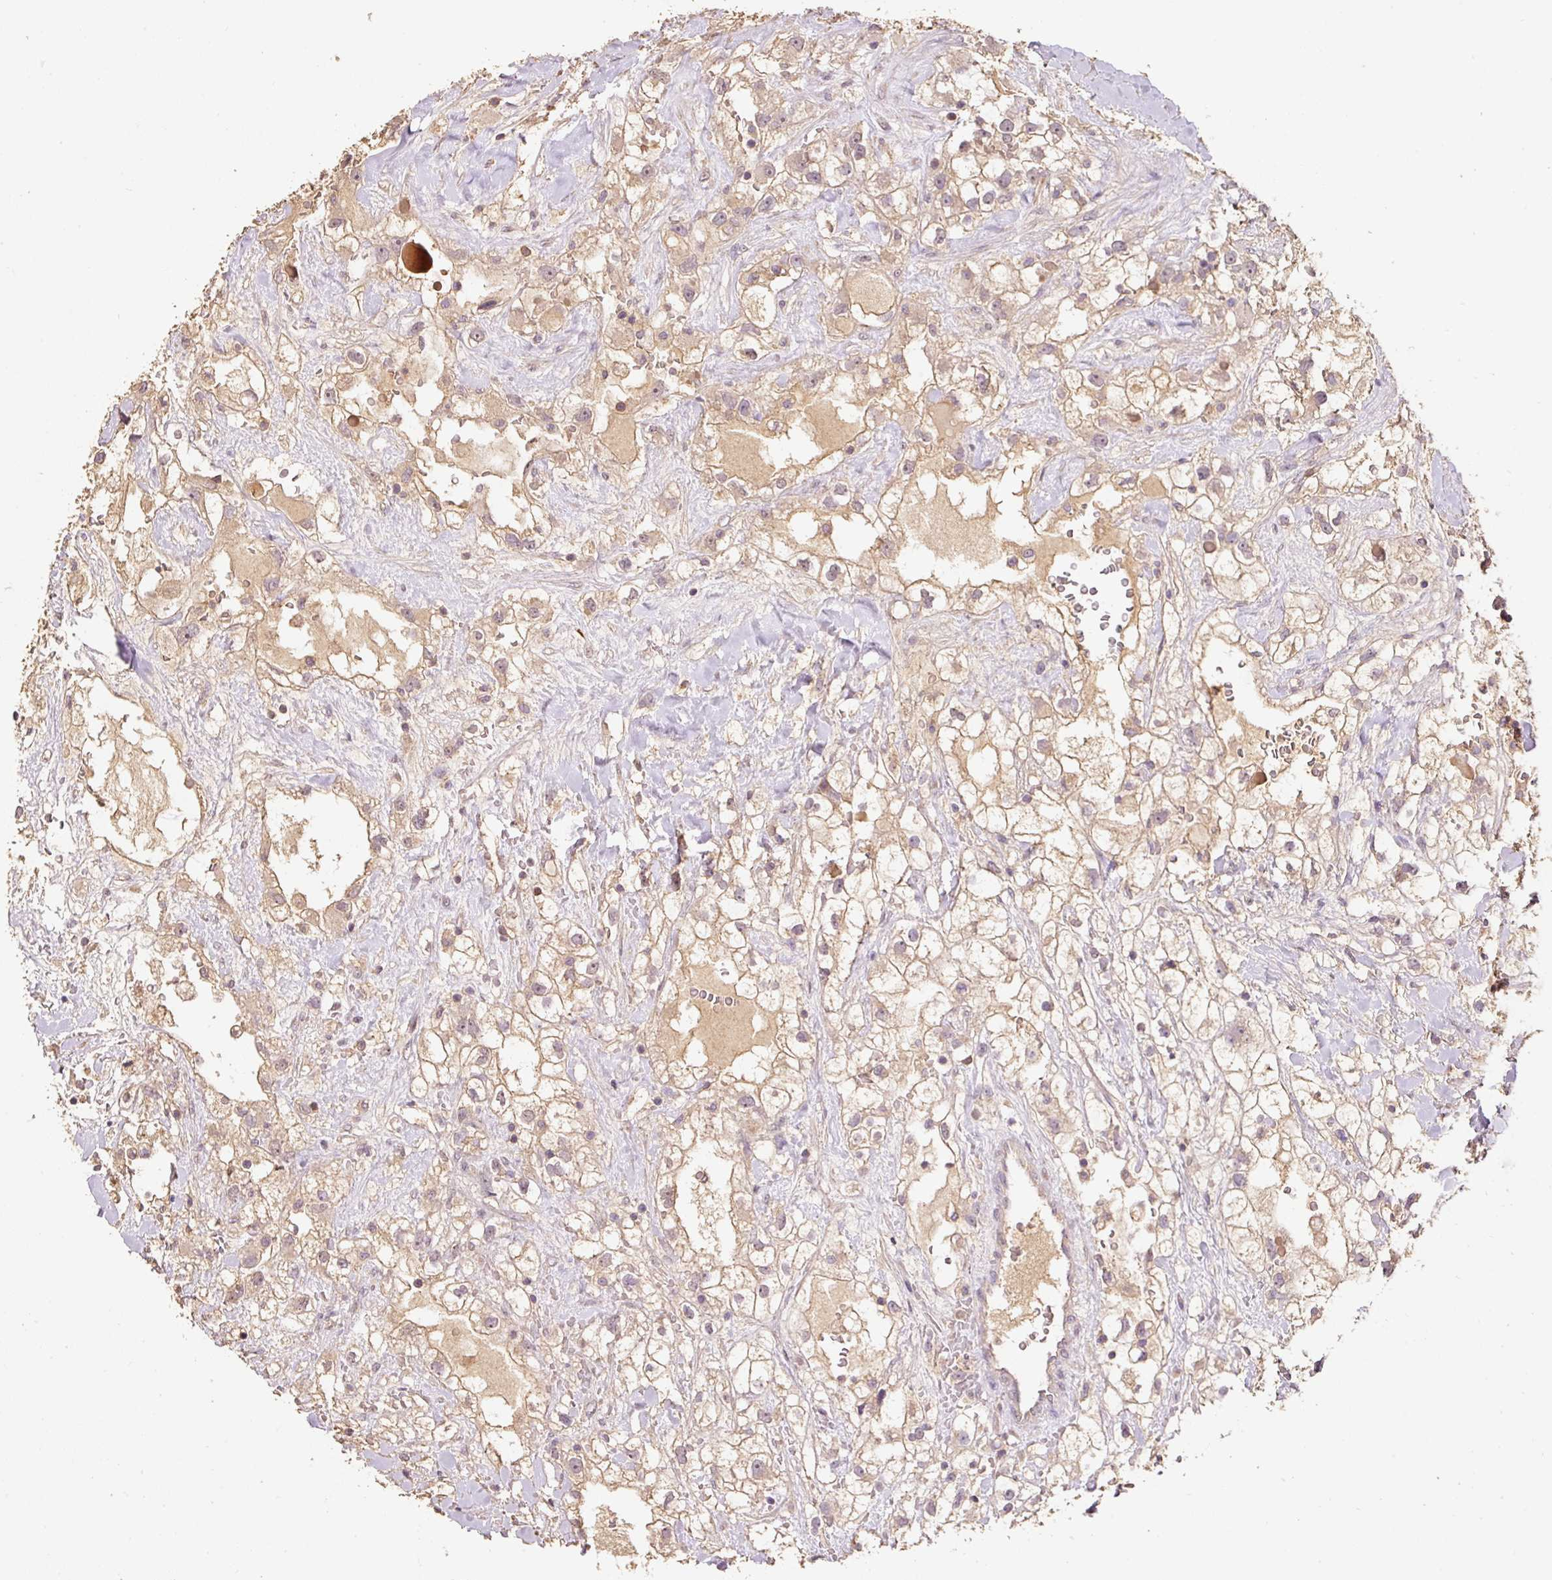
{"staining": {"intensity": "weak", "quantity": ">75%", "location": "cytoplasmic/membranous"}, "tissue": "renal cancer", "cell_type": "Tumor cells", "image_type": "cancer", "snomed": [{"axis": "morphology", "description": "Adenocarcinoma, NOS"}, {"axis": "topography", "description": "Kidney"}], "caption": "A high-resolution histopathology image shows immunohistochemistry staining of adenocarcinoma (renal), which exhibits weak cytoplasmic/membranous positivity in about >75% of tumor cells.", "gene": "HERC2", "patient": {"sex": "male", "age": 59}}